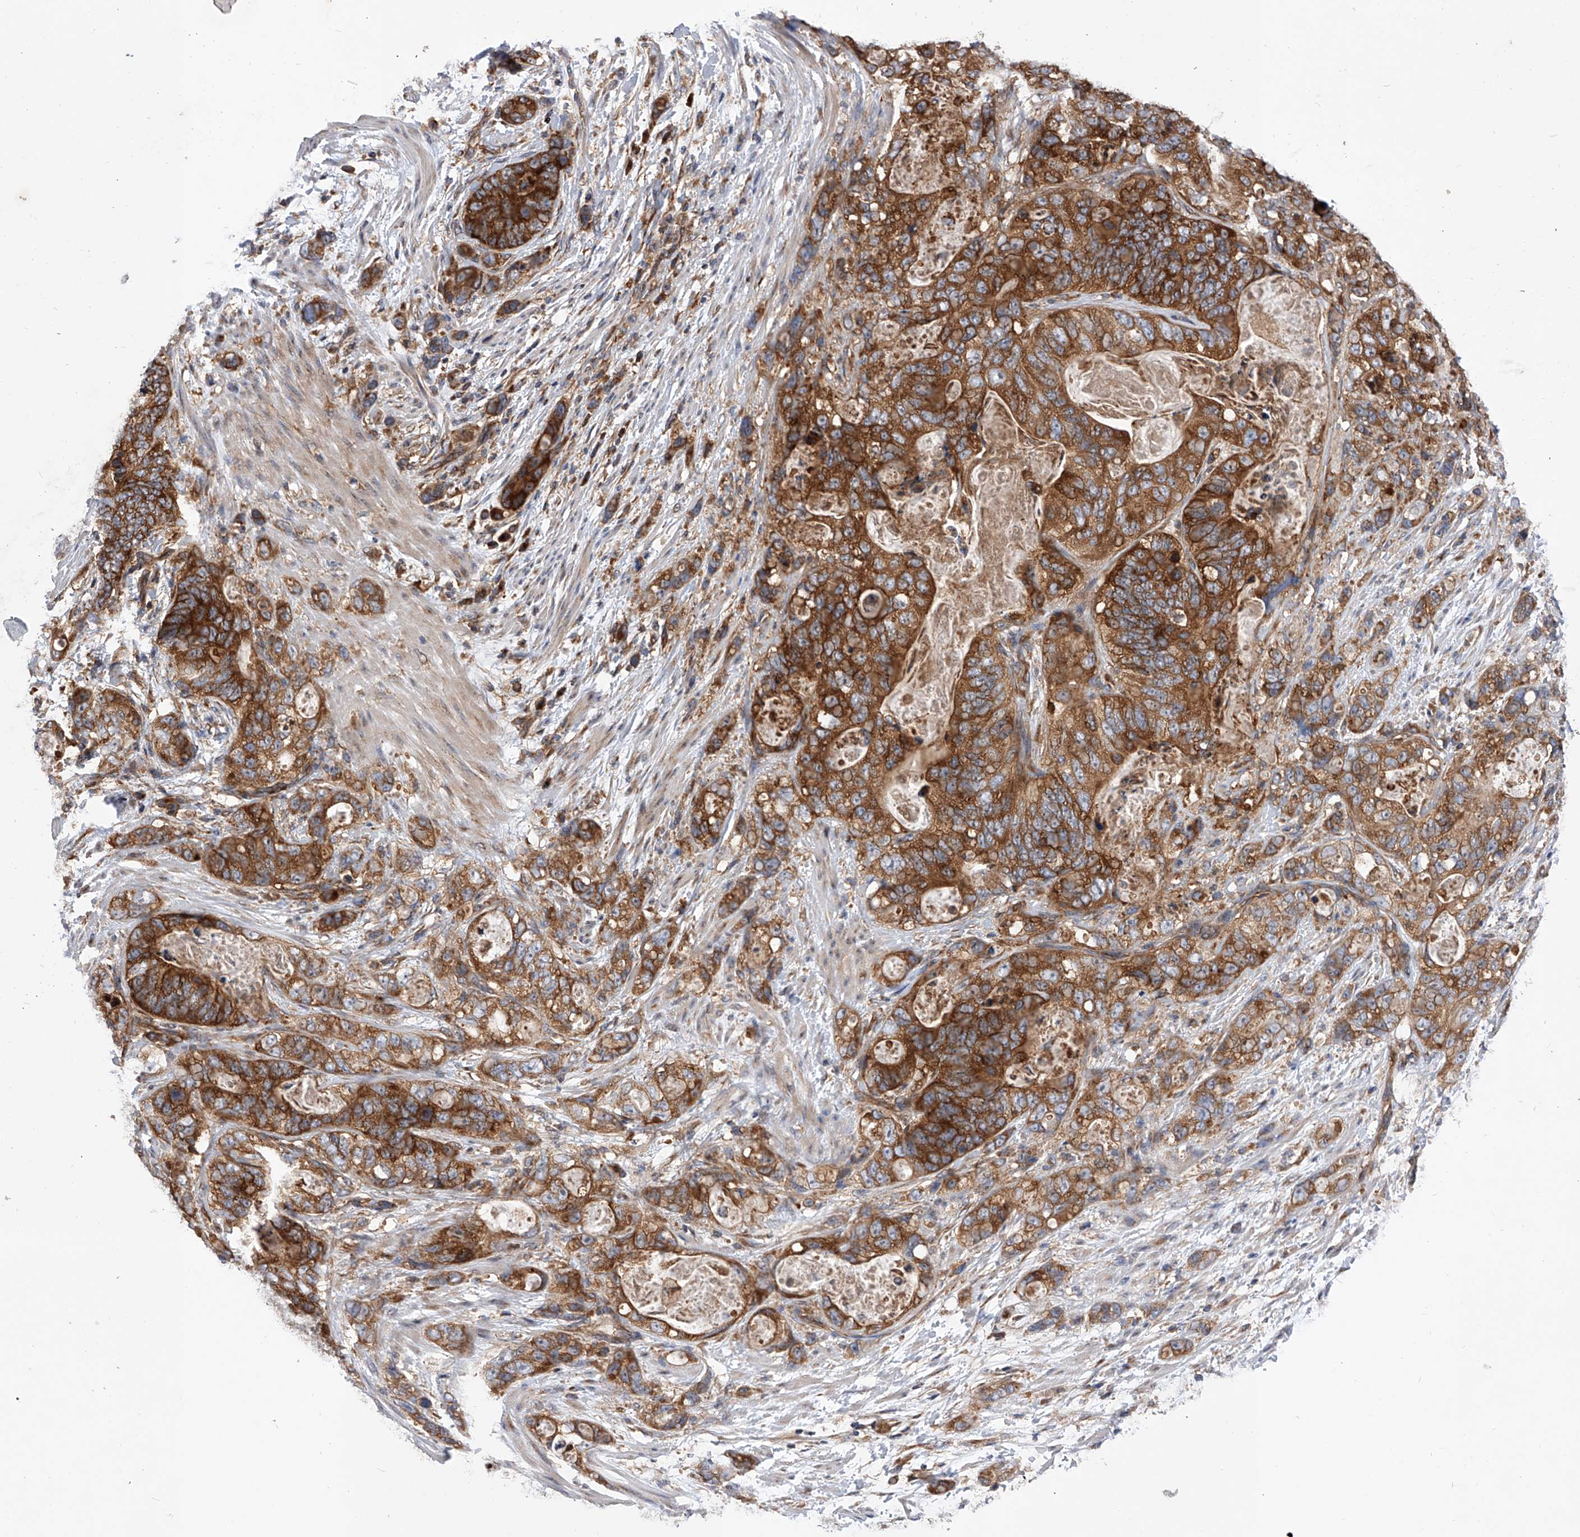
{"staining": {"intensity": "strong", "quantity": ">75%", "location": "cytoplasmic/membranous"}, "tissue": "stomach cancer", "cell_type": "Tumor cells", "image_type": "cancer", "snomed": [{"axis": "morphology", "description": "Normal tissue, NOS"}, {"axis": "morphology", "description": "Adenocarcinoma, NOS"}, {"axis": "topography", "description": "Stomach"}], "caption": "Stomach cancer (adenocarcinoma) tissue shows strong cytoplasmic/membranous expression in approximately >75% of tumor cells, visualized by immunohistochemistry.", "gene": "CFAP410", "patient": {"sex": "female", "age": 89}}